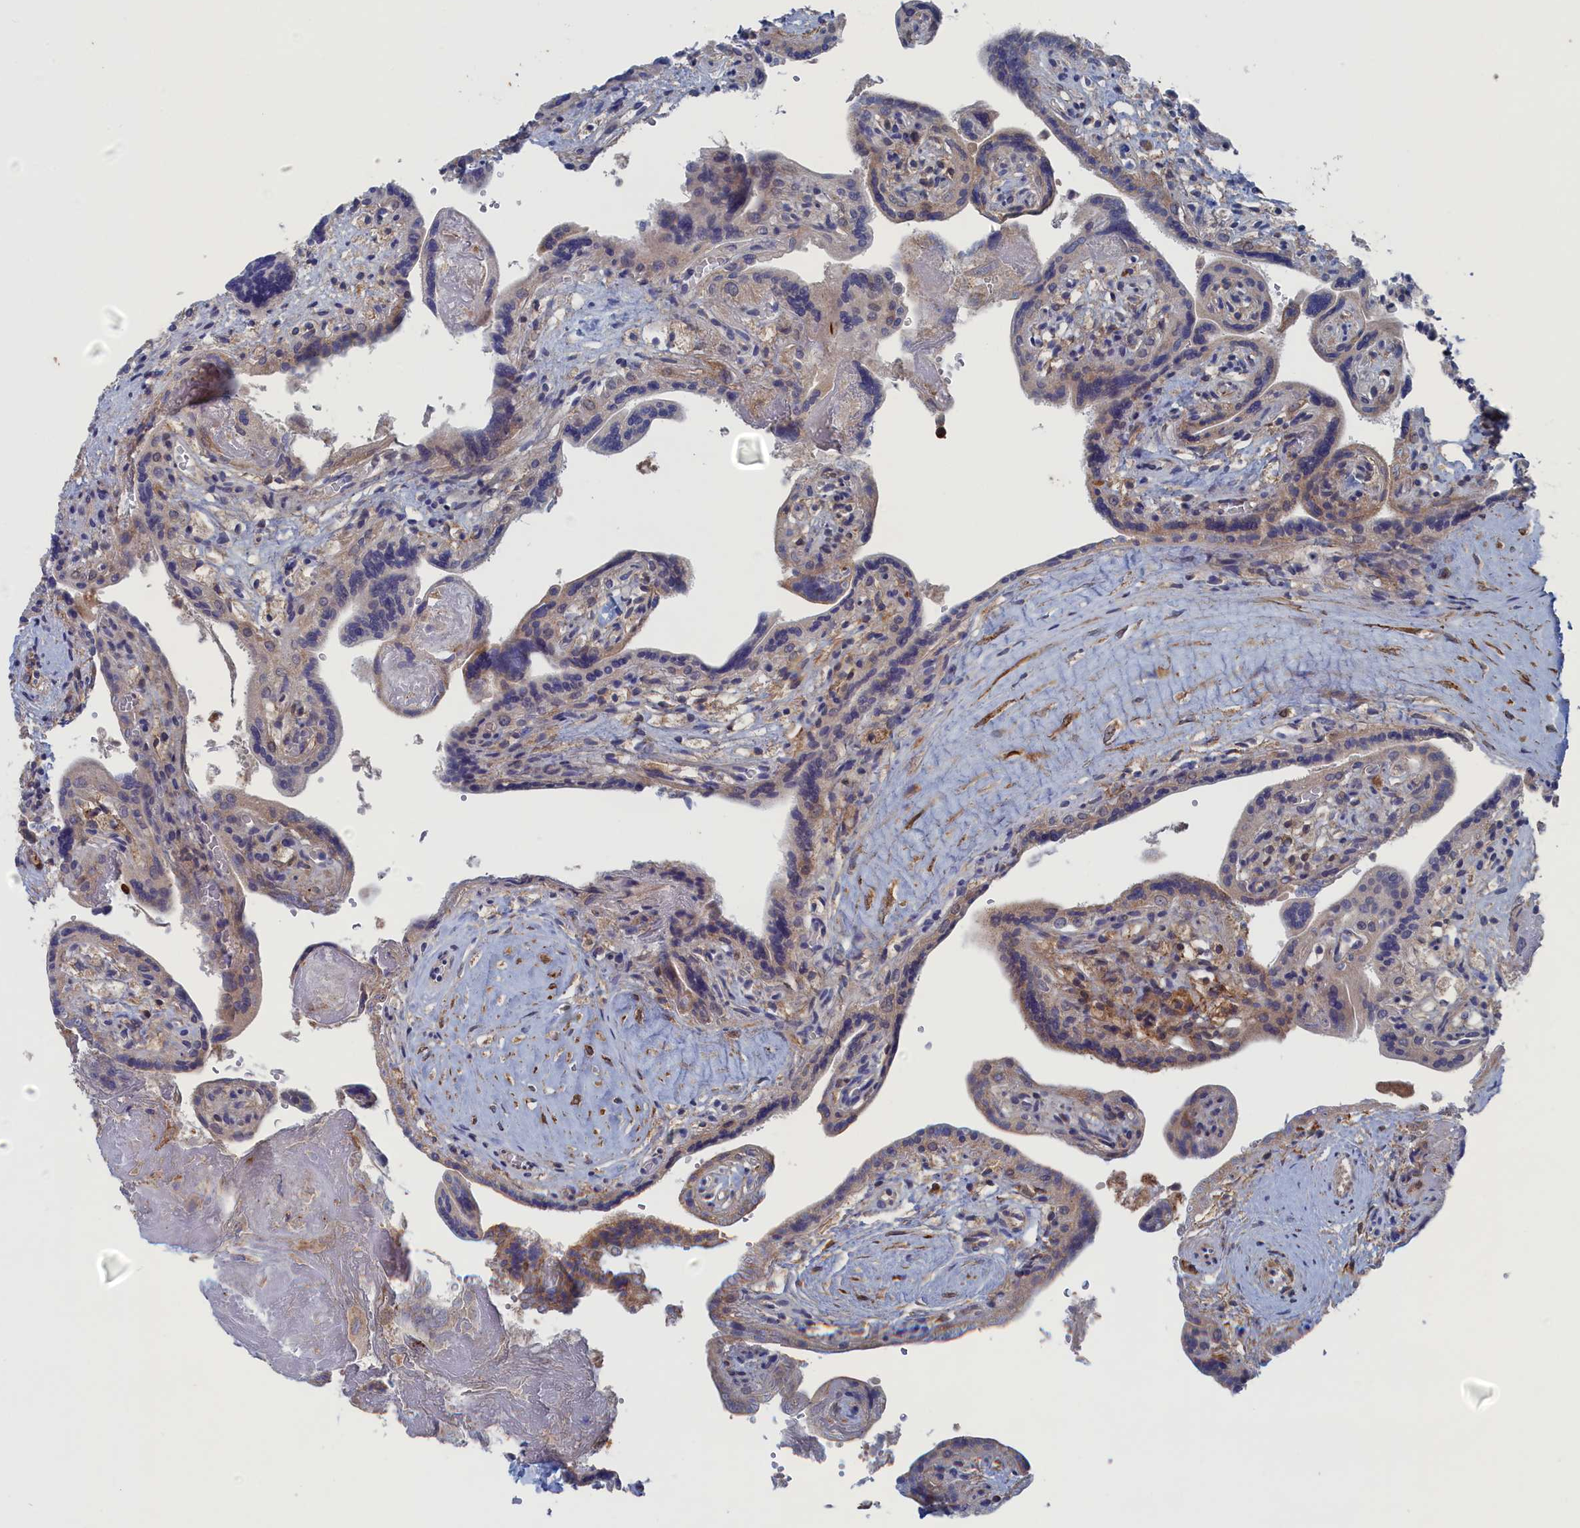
{"staining": {"intensity": "moderate", "quantity": "25%-75%", "location": "cytoplasmic/membranous"}, "tissue": "placenta", "cell_type": "Trophoblastic cells", "image_type": "normal", "snomed": [{"axis": "morphology", "description": "Normal tissue, NOS"}, {"axis": "topography", "description": "Placenta"}], "caption": "This is an image of immunohistochemistry (IHC) staining of normal placenta, which shows moderate staining in the cytoplasmic/membranous of trophoblastic cells.", "gene": "FILIP1L", "patient": {"sex": "female", "age": 37}}